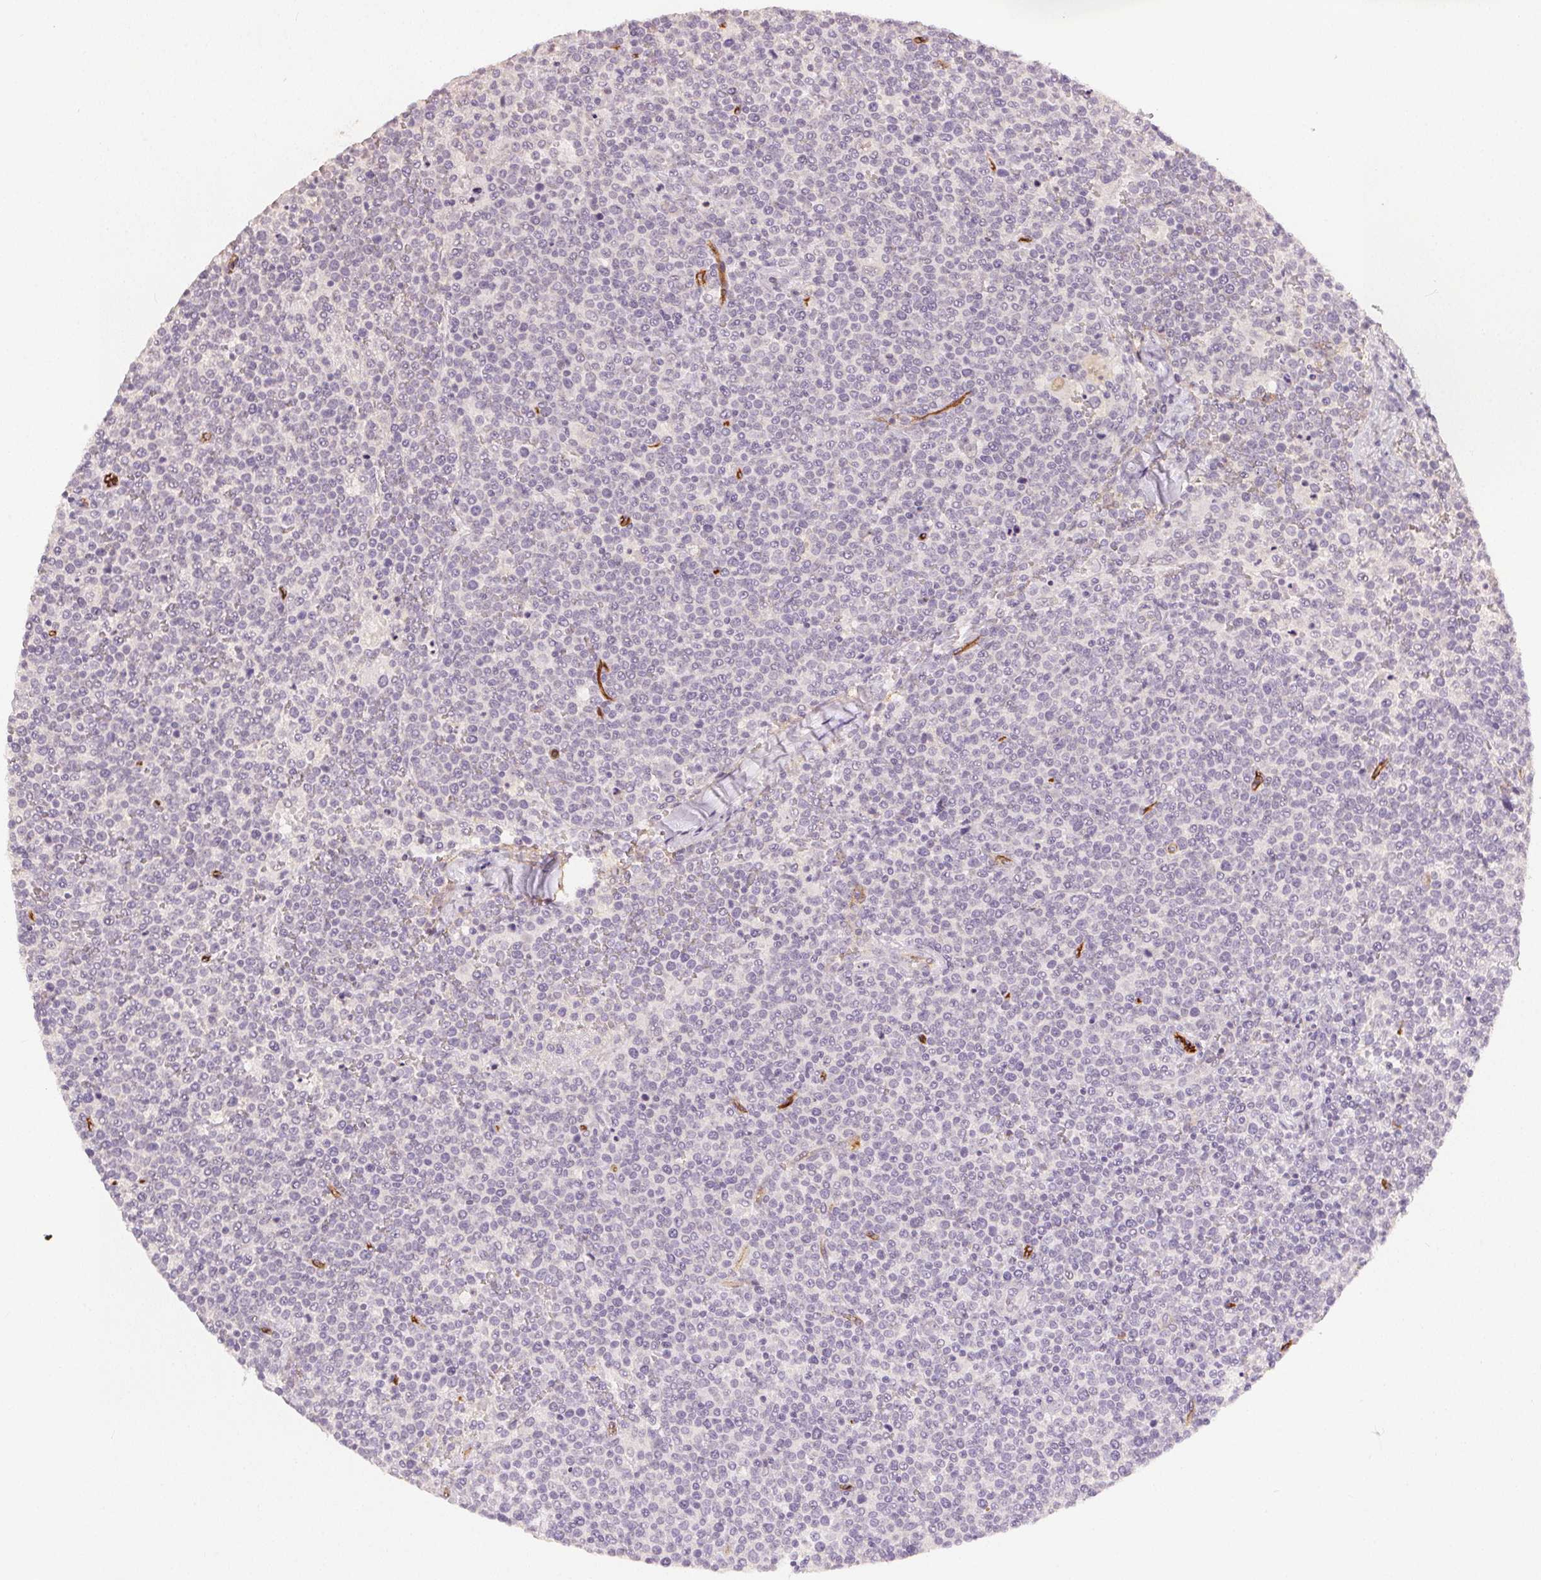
{"staining": {"intensity": "negative", "quantity": "none", "location": "none"}, "tissue": "lymphoma", "cell_type": "Tumor cells", "image_type": "cancer", "snomed": [{"axis": "morphology", "description": "Malignant lymphoma, non-Hodgkin's type, High grade"}, {"axis": "topography", "description": "Lymph node"}], "caption": "DAB (3,3'-diaminobenzidine) immunohistochemical staining of human lymphoma displays no significant staining in tumor cells. (DAB IHC with hematoxylin counter stain).", "gene": "PODXL", "patient": {"sex": "male", "age": 61}}